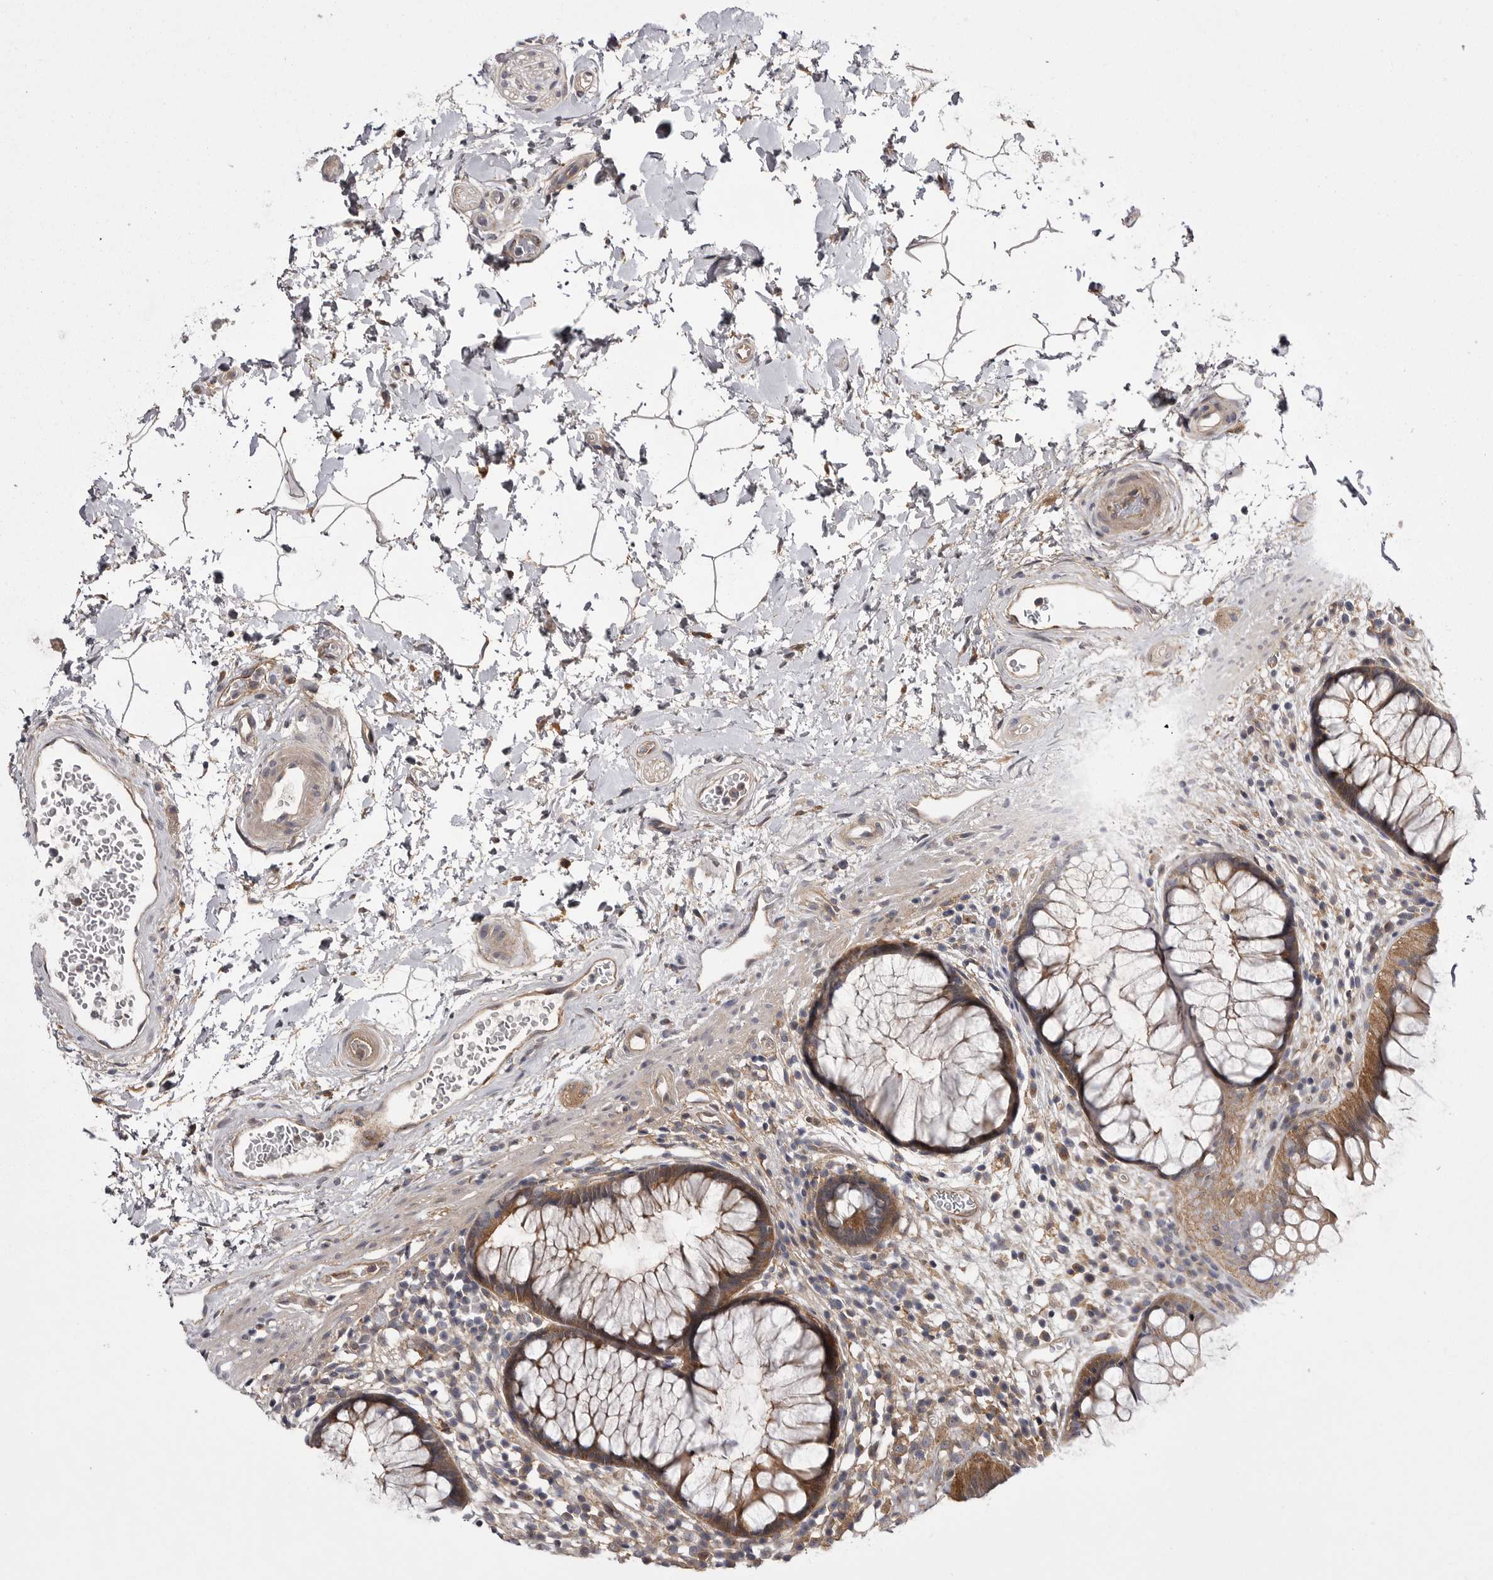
{"staining": {"intensity": "moderate", "quantity": ">75%", "location": "cytoplasmic/membranous"}, "tissue": "rectum", "cell_type": "Glandular cells", "image_type": "normal", "snomed": [{"axis": "morphology", "description": "Normal tissue, NOS"}, {"axis": "topography", "description": "Rectum"}], "caption": "A brown stain shows moderate cytoplasmic/membranous positivity of a protein in glandular cells of benign human rectum. Immunohistochemistry (ihc) stains the protein of interest in brown and the nuclei are stained blue.", "gene": "OSBPL9", "patient": {"sex": "male", "age": 51}}